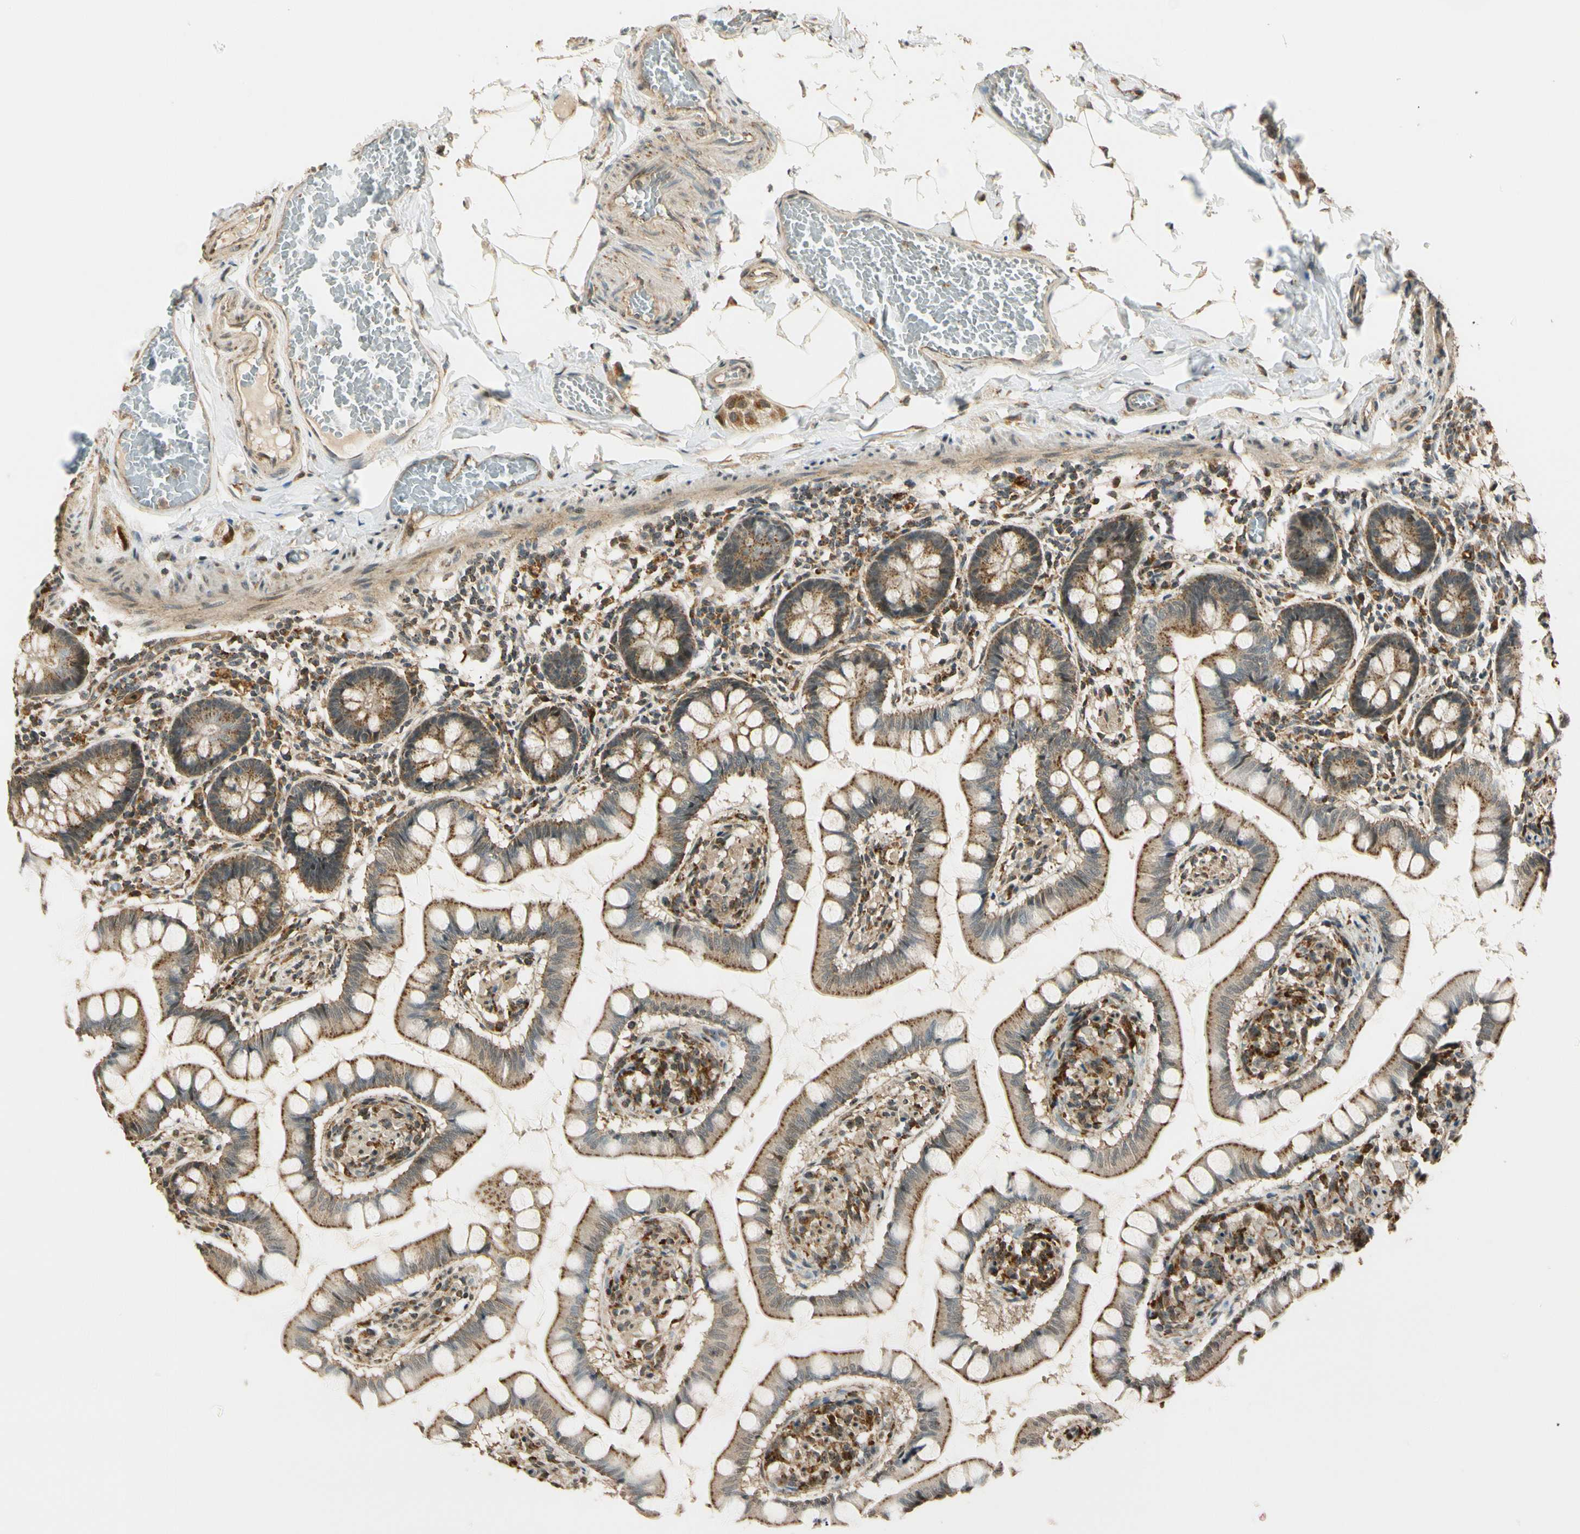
{"staining": {"intensity": "strong", "quantity": ">75%", "location": "cytoplasmic/membranous"}, "tissue": "small intestine", "cell_type": "Glandular cells", "image_type": "normal", "snomed": [{"axis": "morphology", "description": "Normal tissue, NOS"}, {"axis": "topography", "description": "Small intestine"}], "caption": "A brown stain shows strong cytoplasmic/membranous positivity of a protein in glandular cells of unremarkable human small intestine. Immunohistochemistry stains the protein of interest in brown and the nuclei are stained blue.", "gene": "LAMTOR1", "patient": {"sex": "male", "age": 41}}